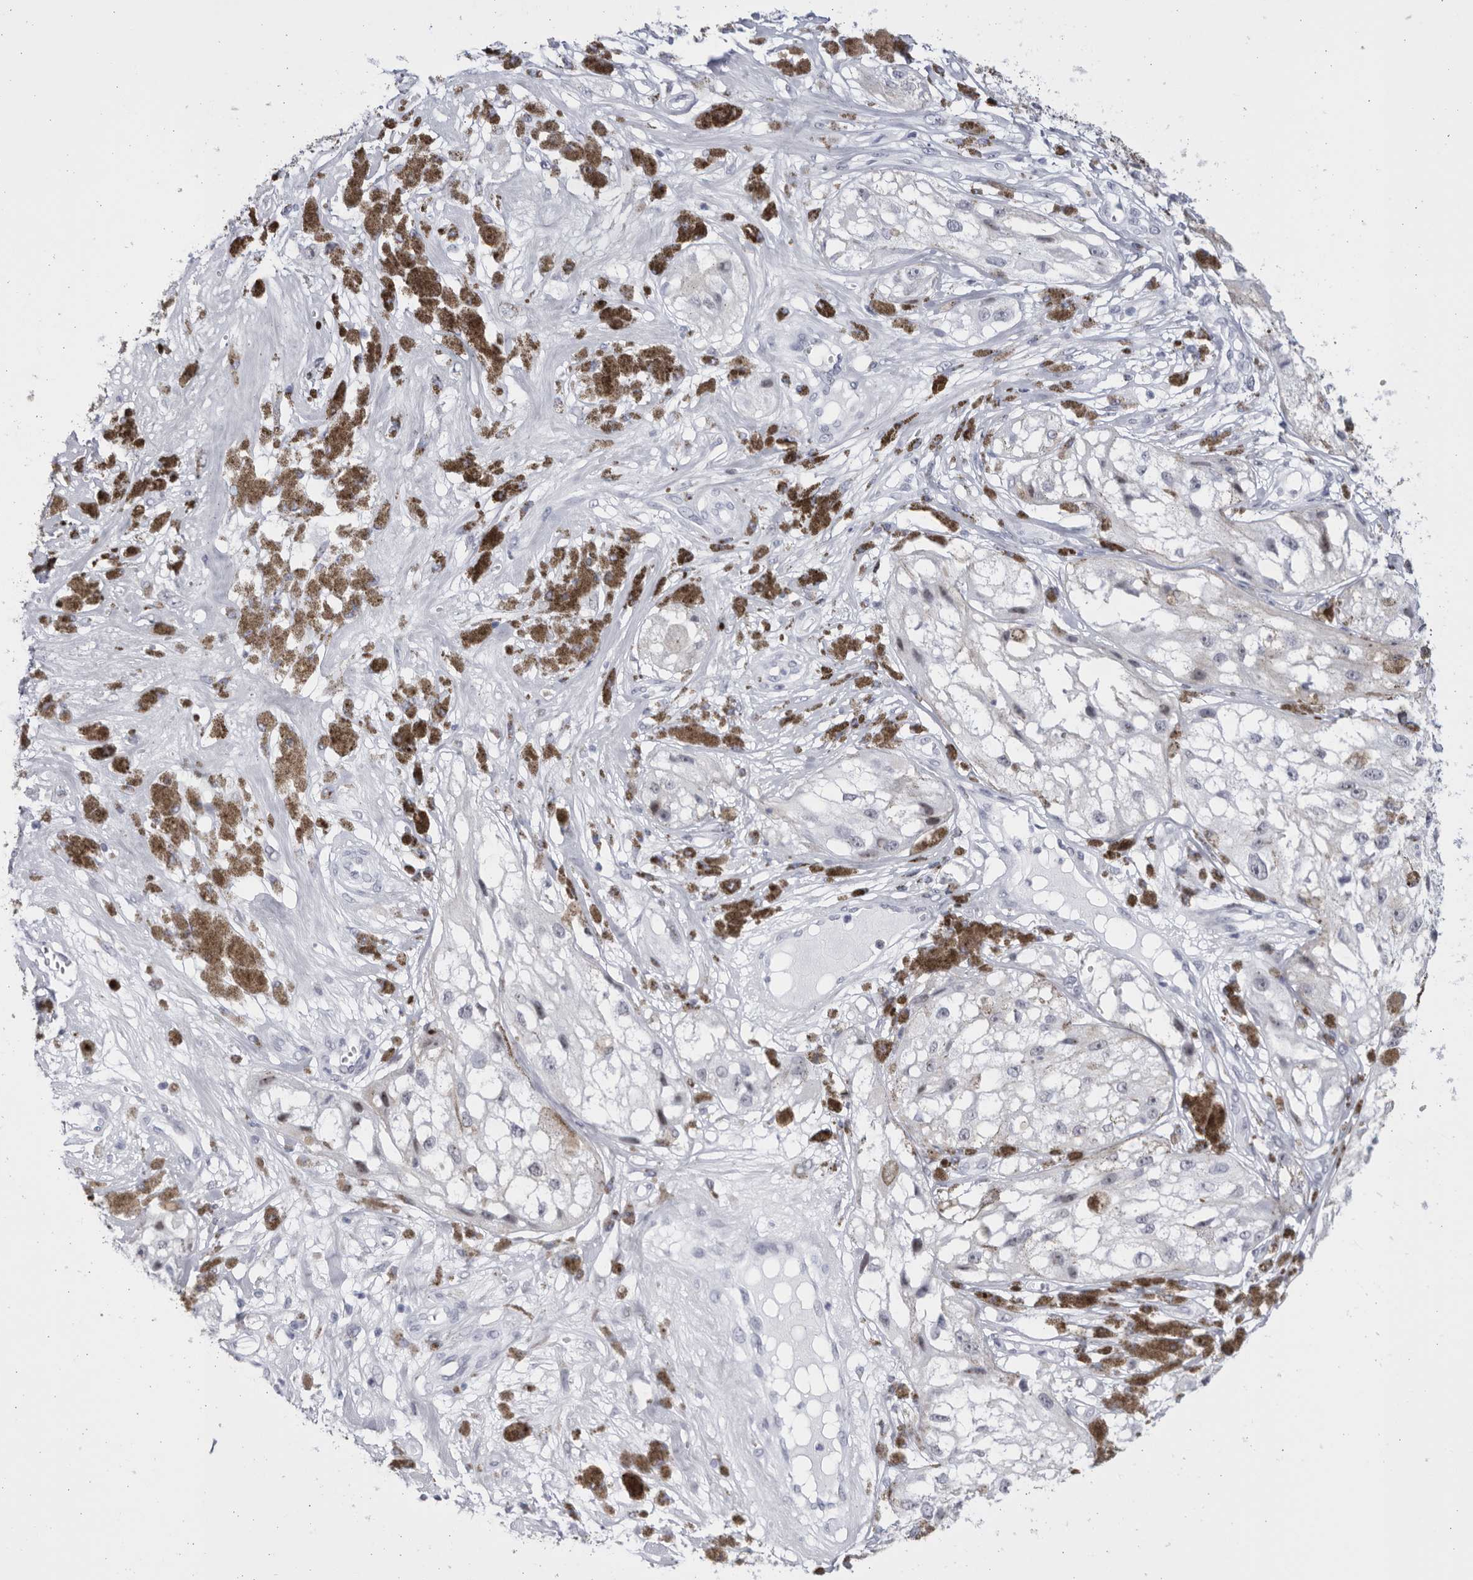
{"staining": {"intensity": "negative", "quantity": "none", "location": "none"}, "tissue": "melanoma", "cell_type": "Tumor cells", "image_type": "cancer", "snomed": [{"axis": "morphology", "description": "Malignant melanoma, NOS"}, {"axis": "topography", "description": "Skin"}], "caption": "Melanoma stained for a protein using IHC shows no positivity tumor cells.", "gene": "CCDC181", "patient": {"sex": "male", "age": 88}}